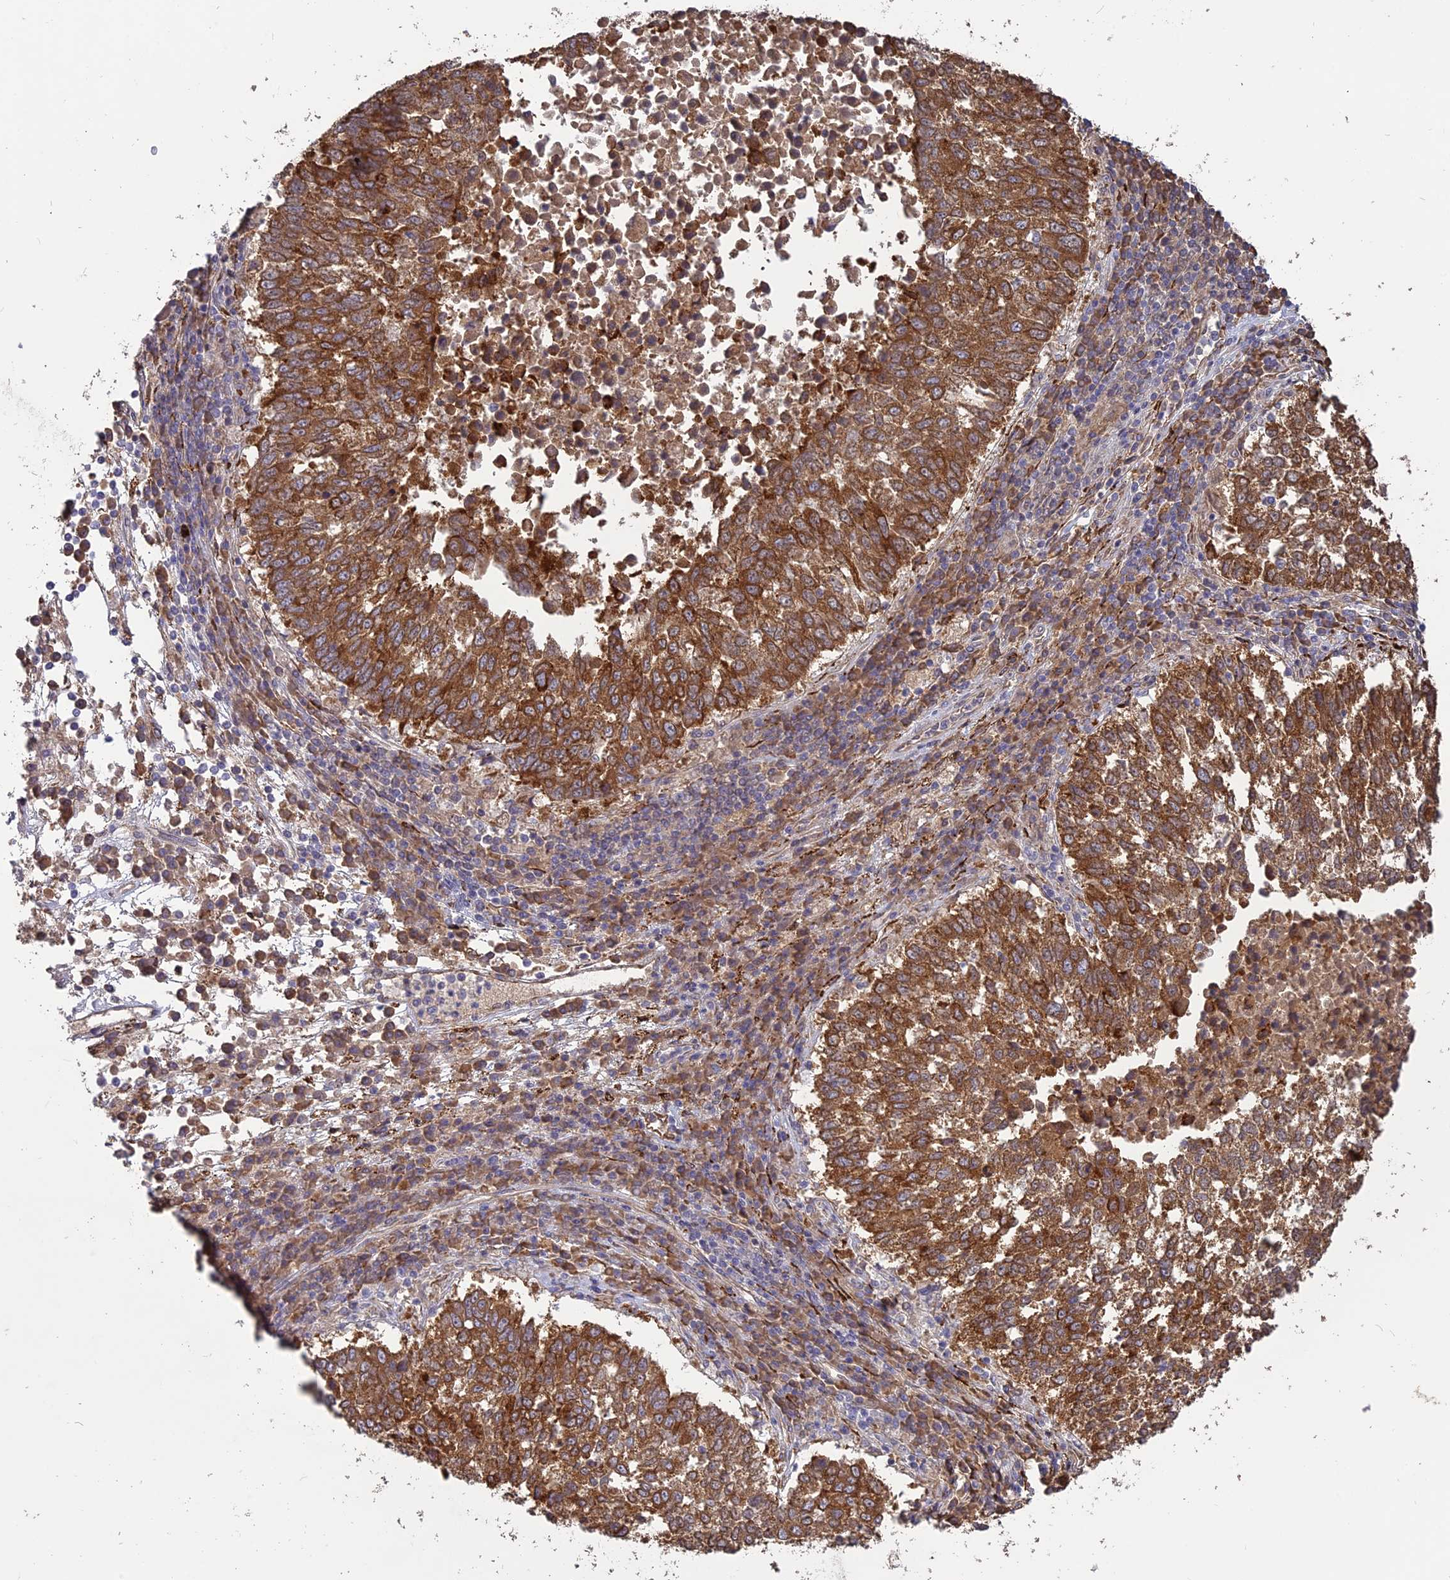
{"staining": {"intensity": "strong", "quantity": ">75%", "location": "cytoplasmic/membranous"}, "tissue": "lung cancer", "cell_type": "Tumor cells", "image_type": "cancer", "snomed": [{"axis": "morphology", "description": "Squamous cell carcinoma, NOS"}, {"axis": "topography", "description": "Lung"}], "caption": "Immunohistochemistry histopathology image of lung squamous cell carcinoma stained for a protein (brown), which exhibits high levels of strong cytoplasmic/membranous positivity in about >75% of tumor cells.", "gene": "PPIC", "patient": {"sex": "male", "age": 73}}